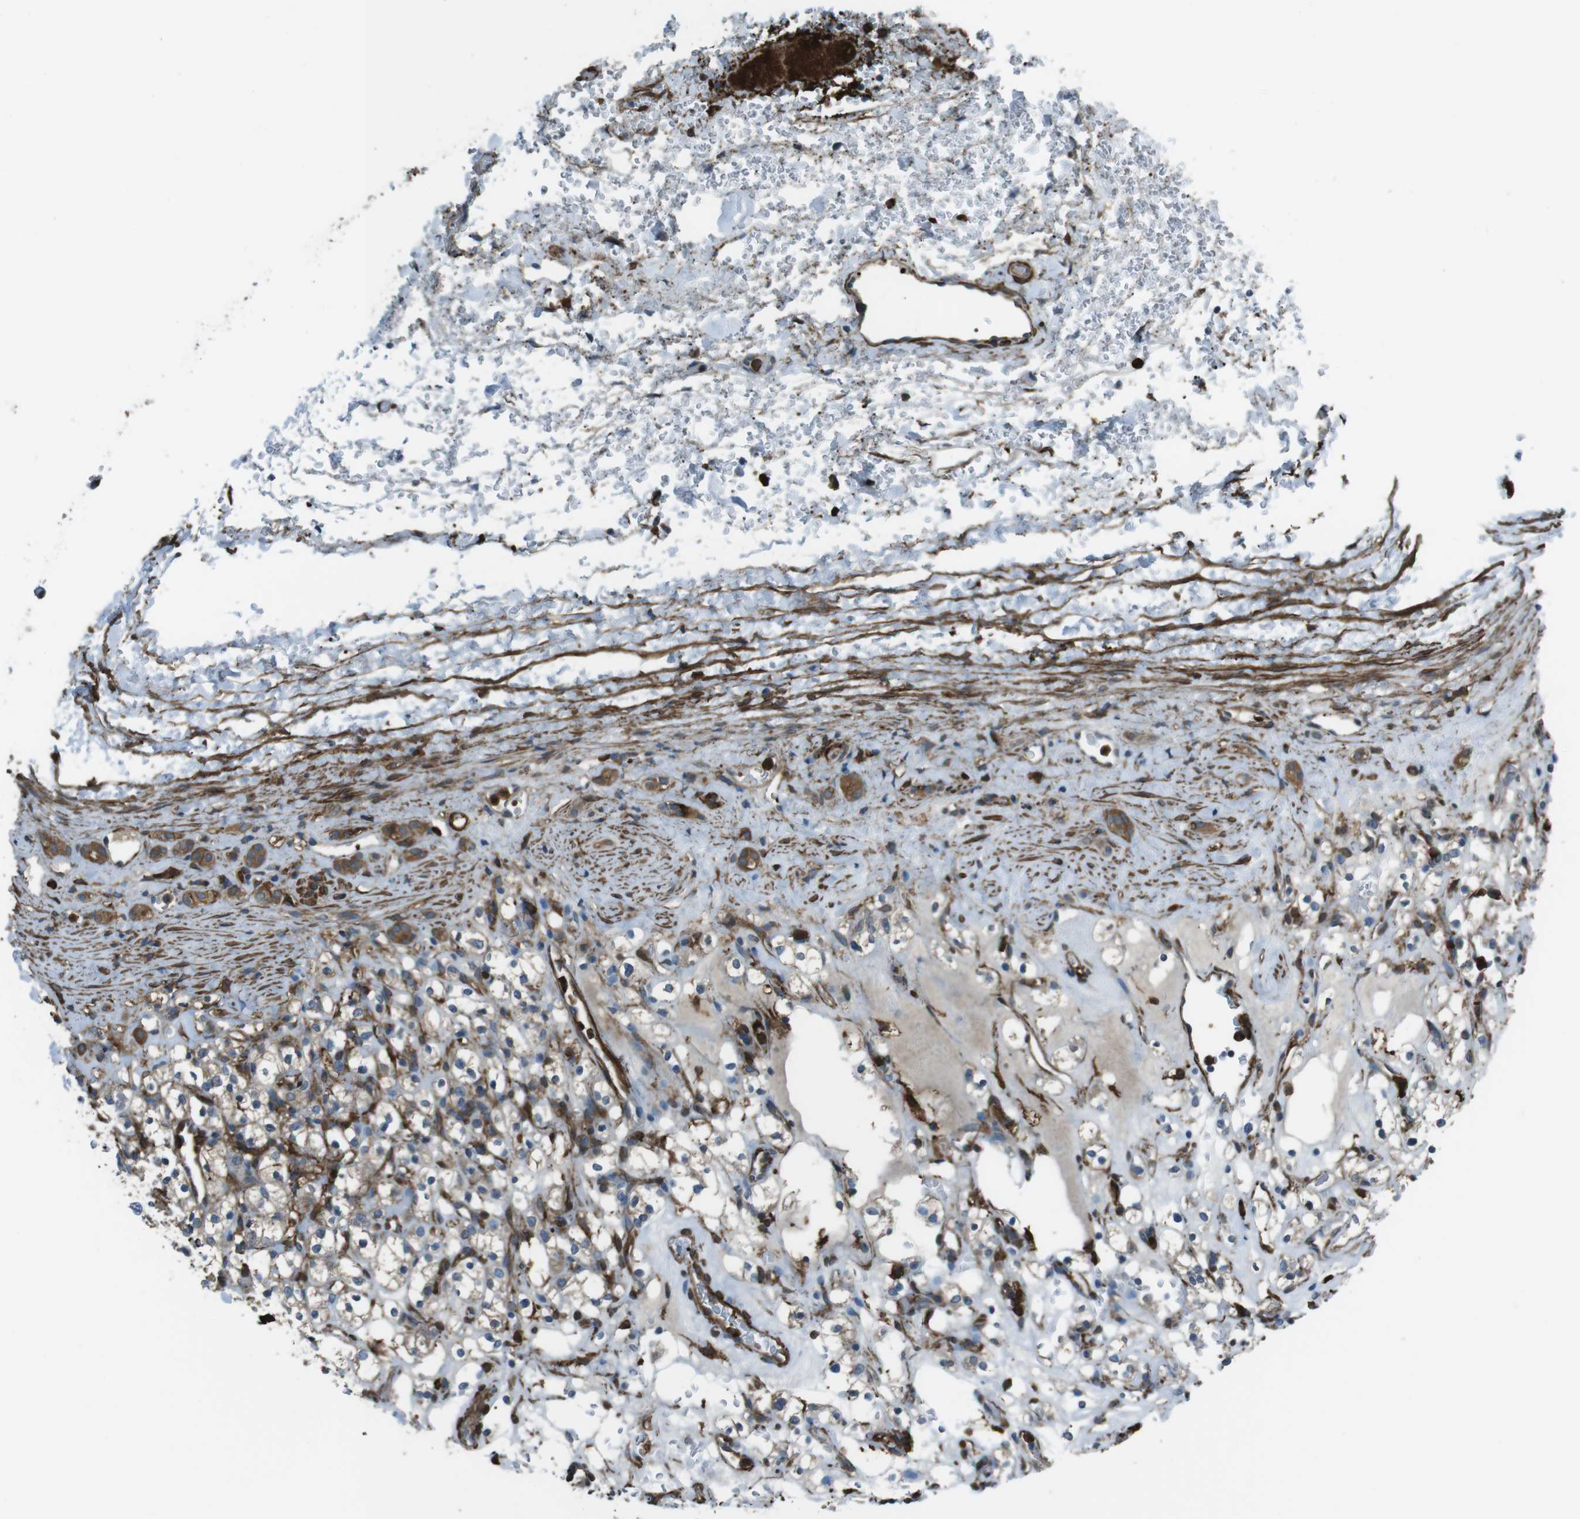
{"staining": {"intensity": "weak", "quantity": "<25%", "location": "cytoplasmic/membranous"}, "tissue": "renal cancer", "cell_type": "Tumor cells", "image_type": "cancer", "snomed": [{"axis": "morphology", "description": "Normal tissue, NOS"}, {"axis": "morphology", "description": "Adenocarcinoma, NOS"}, {"axis": "topography", "description": "Kidney"}], "caption": "Renal adenocarcinoma was stained to show a protein in brown. There is no significant positivity in tumor cells. (Immunohistochemistry (ihc), brightfield microscopy, high magnification).", "gene": "SFT2D1", "patient": {"sex": "female", "age": 72}}